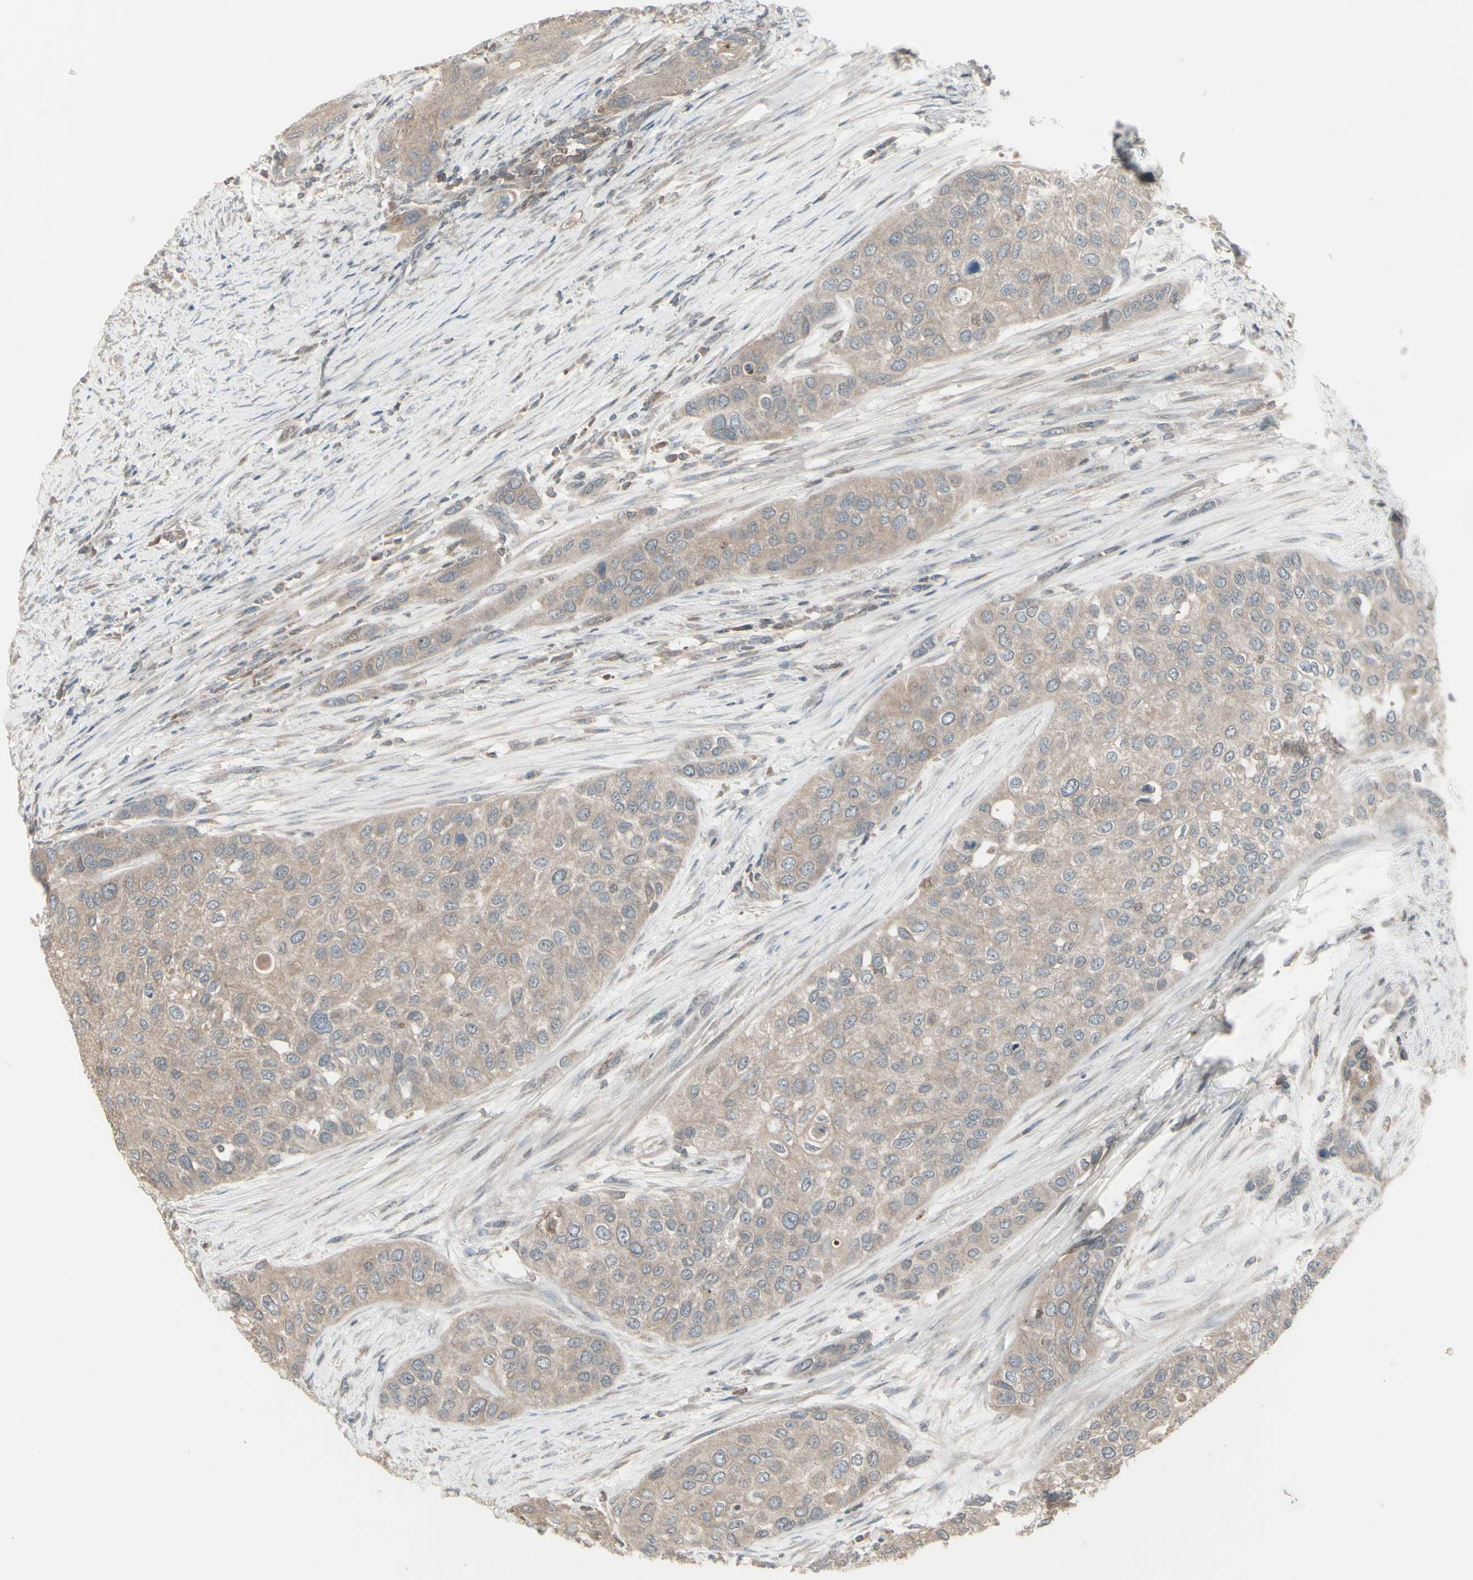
{"staining": {"intensity": "negative", "quantity": "none", "location": "none"}, "tissue": "urothelial cancer", "cell_type": "Tumor cells", "image_type": "cancer", "snomed": [{"axis": "morphology", "description": "Urothelial carcinoma, High grade"}, {"axis": "topography", "description": "Urinary bladder"}], "caption": "Urothelial carcinoma (high-grade) was stained to show a protein in brown. There is no significant positivity in tumor cells. Nuclei are stained in blue.", "gene": "CSK", "patient": {"sex": "female", "age": 56}}